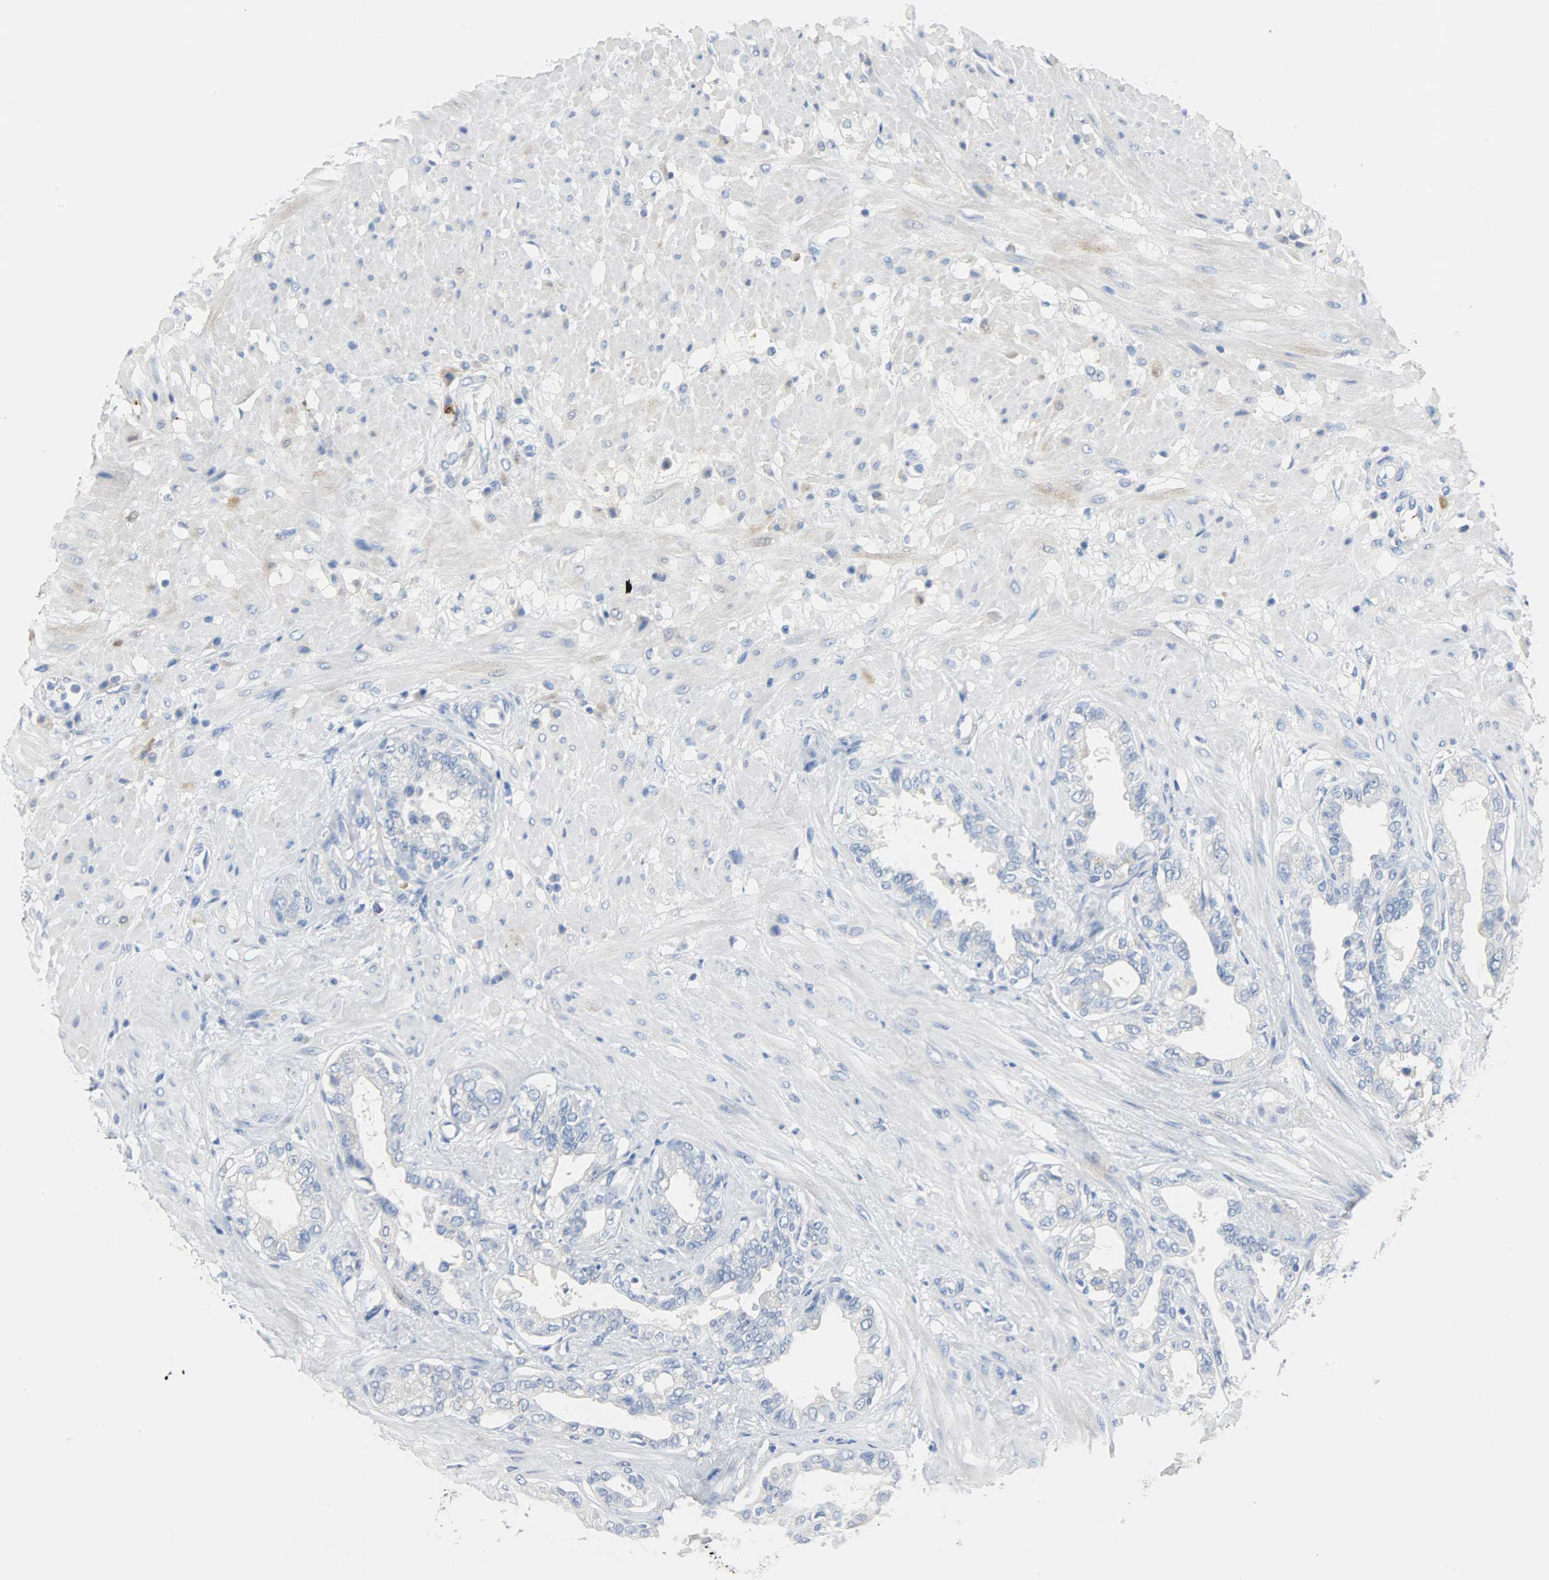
{"staining": {"intensity": "negative", "quantity": "none", "location": "none"}, "tissue": "seminal vesicle", "cell_type": "Glandular cells", "image_type": "normal", "snomed": [{"axis": "morphology", "description": "Normal tissue, NOS"}, {"axis": "topography", "description": "Seminal veicle"}], "caption": "The image reveals no staining of glandular cells in normal seminal vesicle. Brightfield microscopy of IHC stained with DAB (brown) and hematoxylin (blue), captured at high magnification.", "gene": "CA3", "patient": {"sex": "male", "age": 61}}